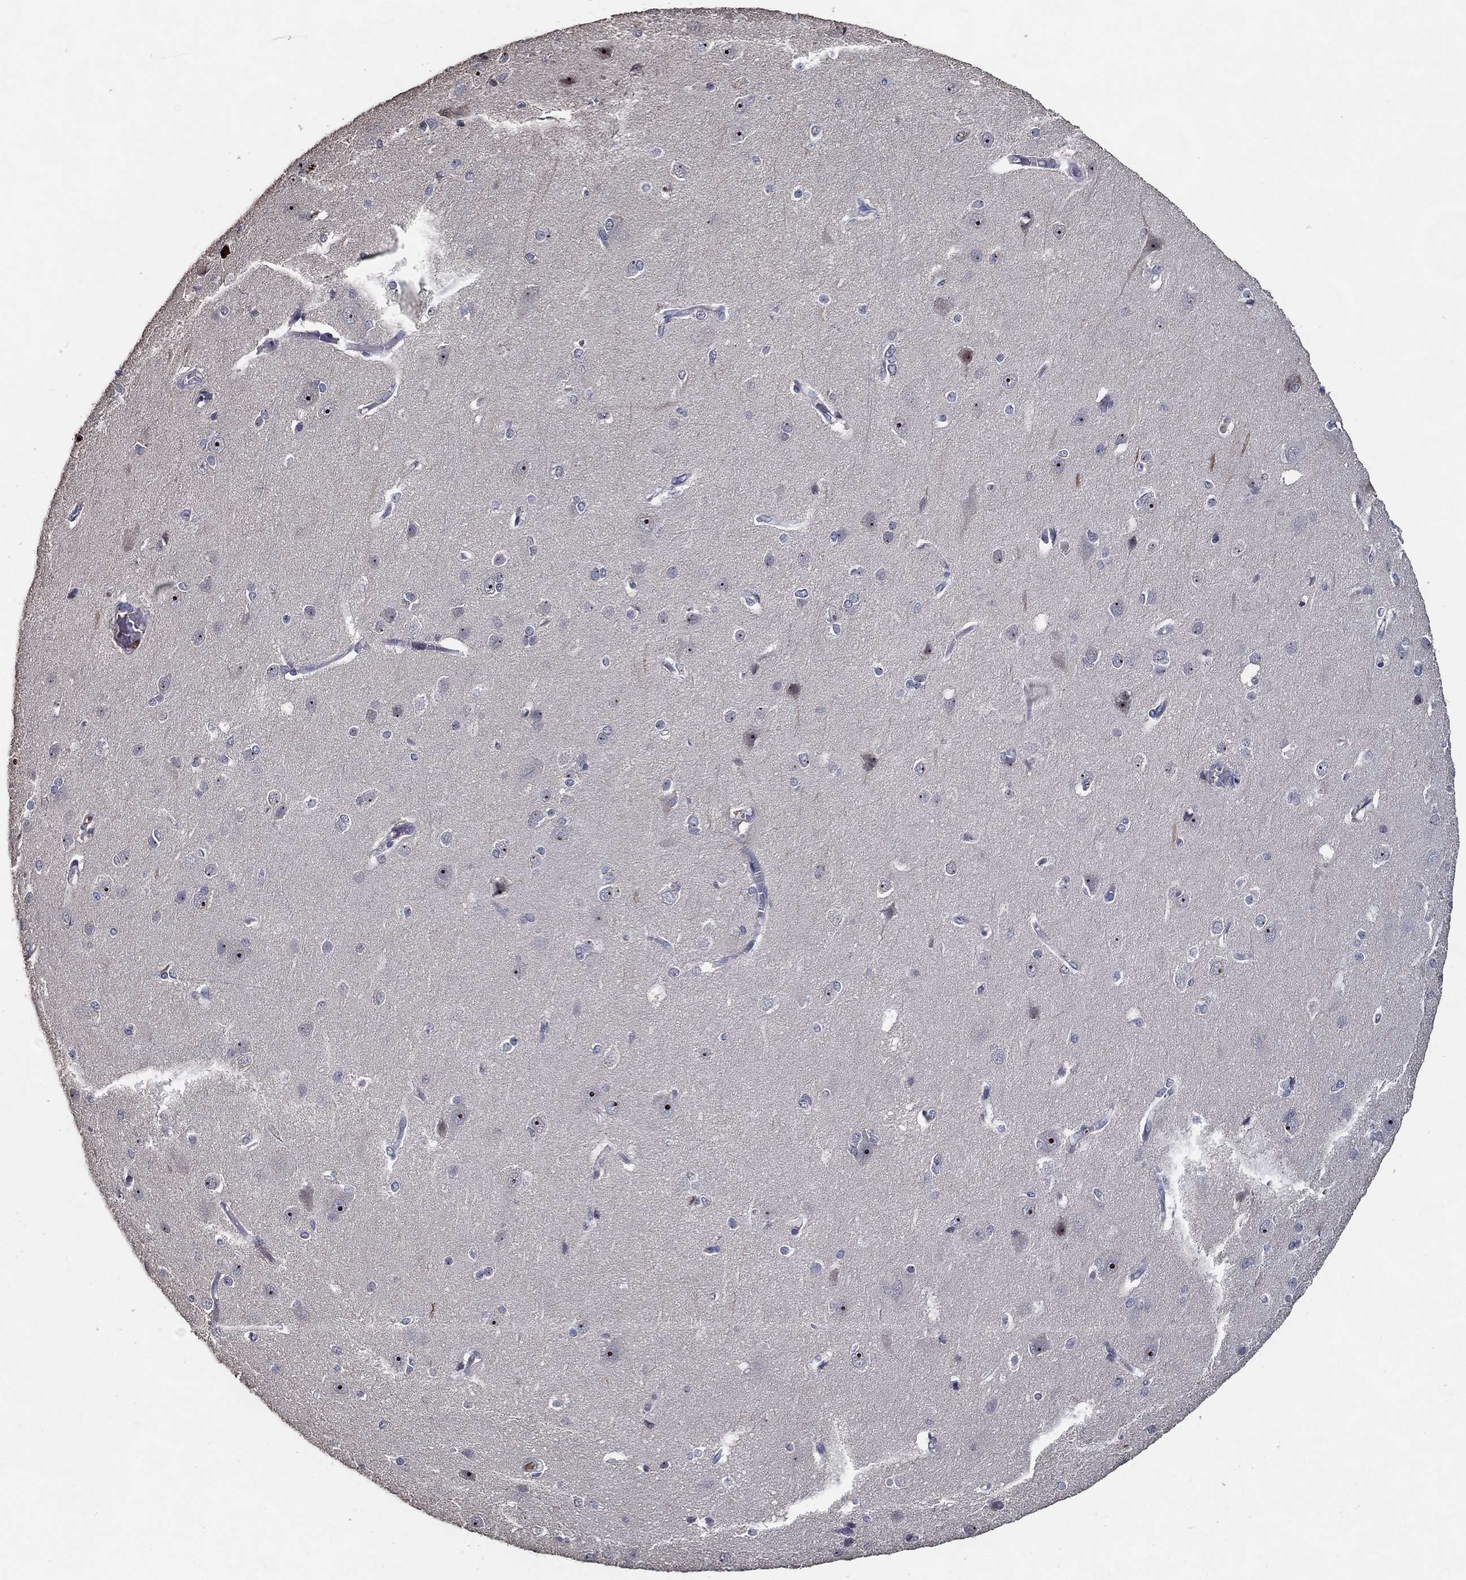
{"staining": {"intensity": "negative", "quantity": "none", "location": "none"}, "tissue": "cerebral cortex", "cell_type": "Endothelial cells", "image_type": "normal", "snomed": [{"axis": "morphology", "description": "Normal tissue, NOS"}, {"axis": "topography", "description": "Cerebral cortex"}], "caption": "Immunohistochemistry (IHC) micrograph of benign cerebral cortex: cerebral cortex stained with DAB reveals no significant protein expression in endothelial cells.", "gene": "EFNA1", "patient": {"sex": "male", "age": 37}}